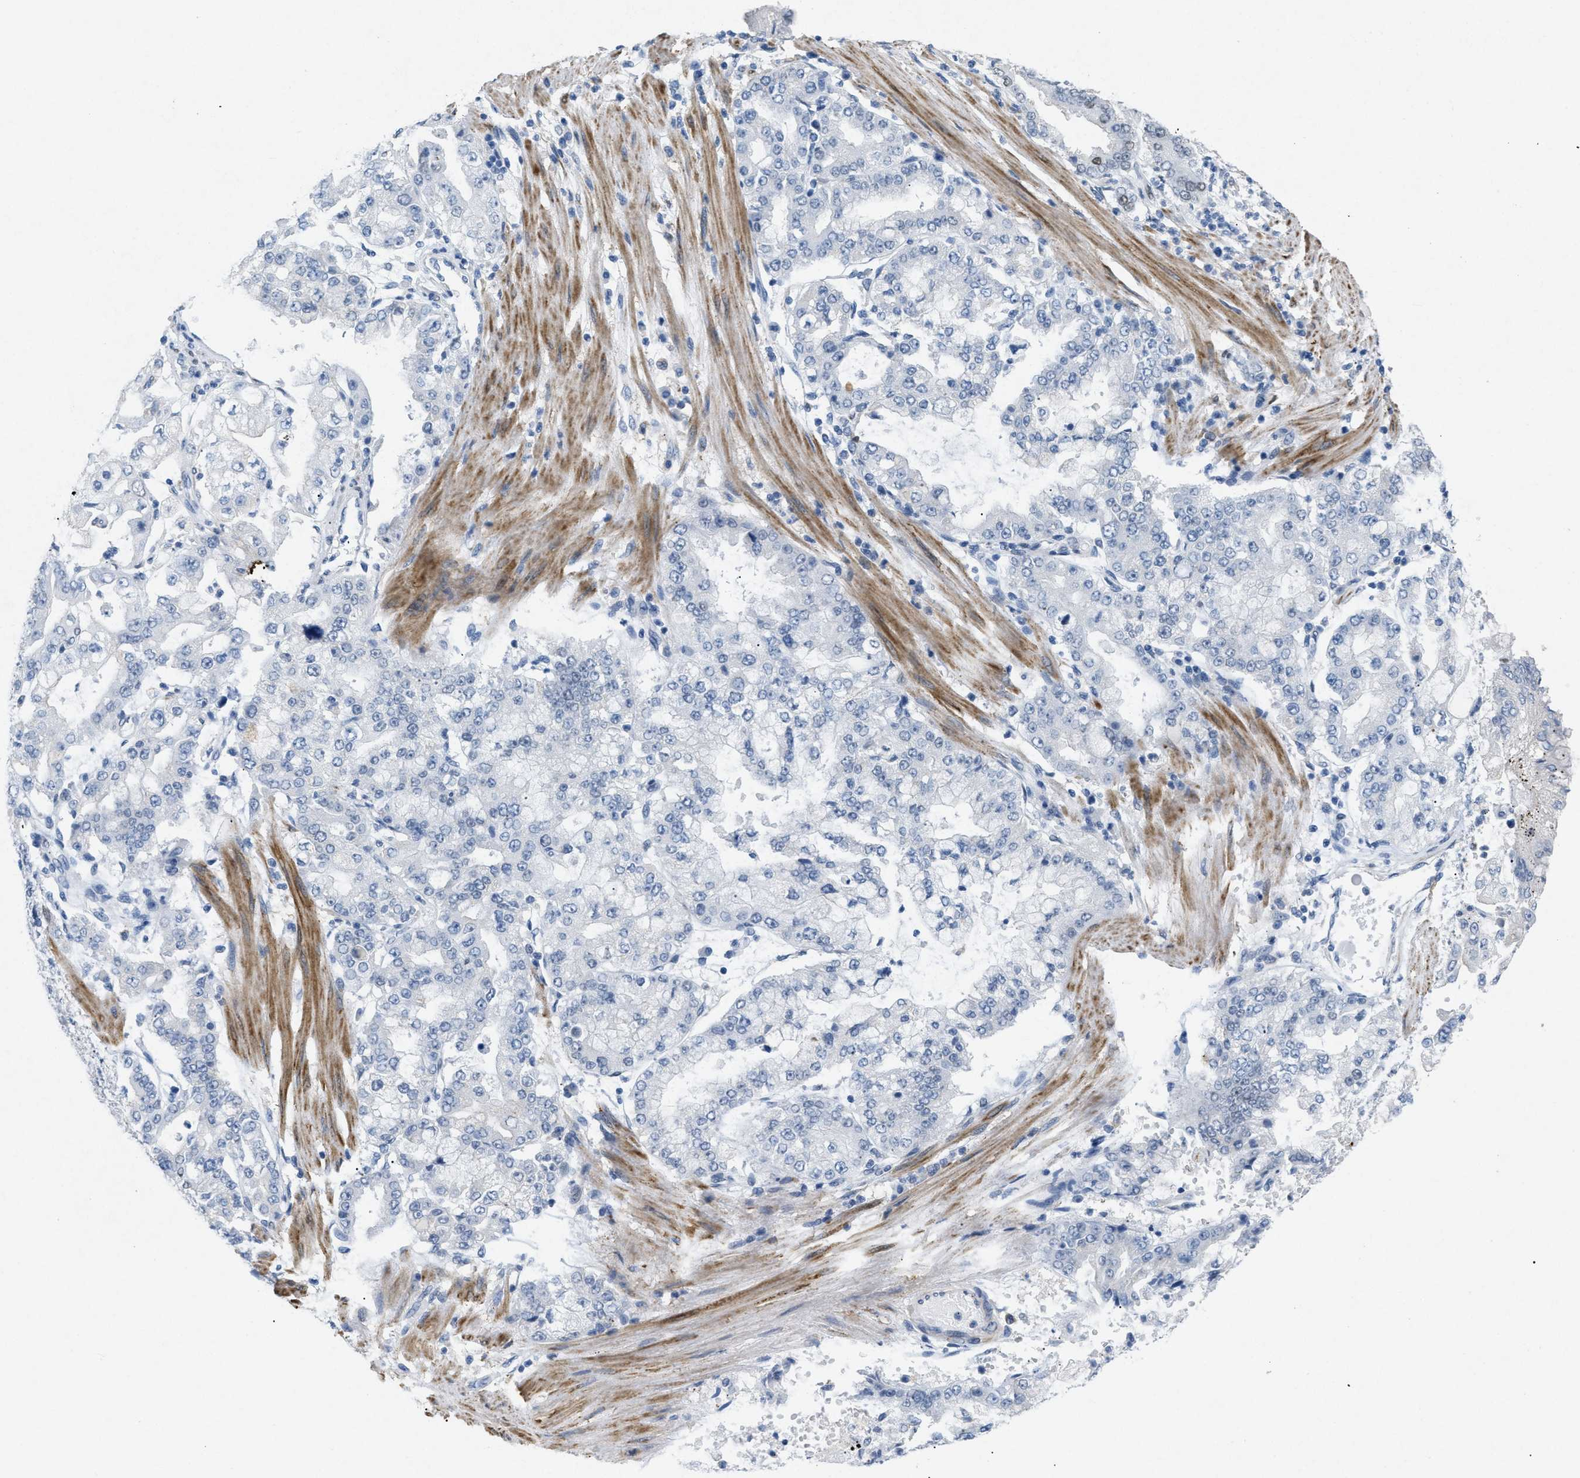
{"staining": {"intensity": "negative", "quantity": "none", "location": "none"}, "tissue": "stomach cancer", "cell_type": "Tumor cells", "image_type": "cancer", "snomed": [{"axis": "morphology", "description": "Adenocarcinoma, NOS"}, {"axis": "topography", "description": "Stomach"}], "caption": "DAB immunohistochemical staining of human stomach cancer exhibits no significant positivity in tumor cells. The staining was performed using DAB to visualize the protein expression in brown, while the nuclei were stained in blue with hematoxylin (Magnification: 20x).", "gene": "TASOR", "patient": {"sex": "male", "age": 76}}